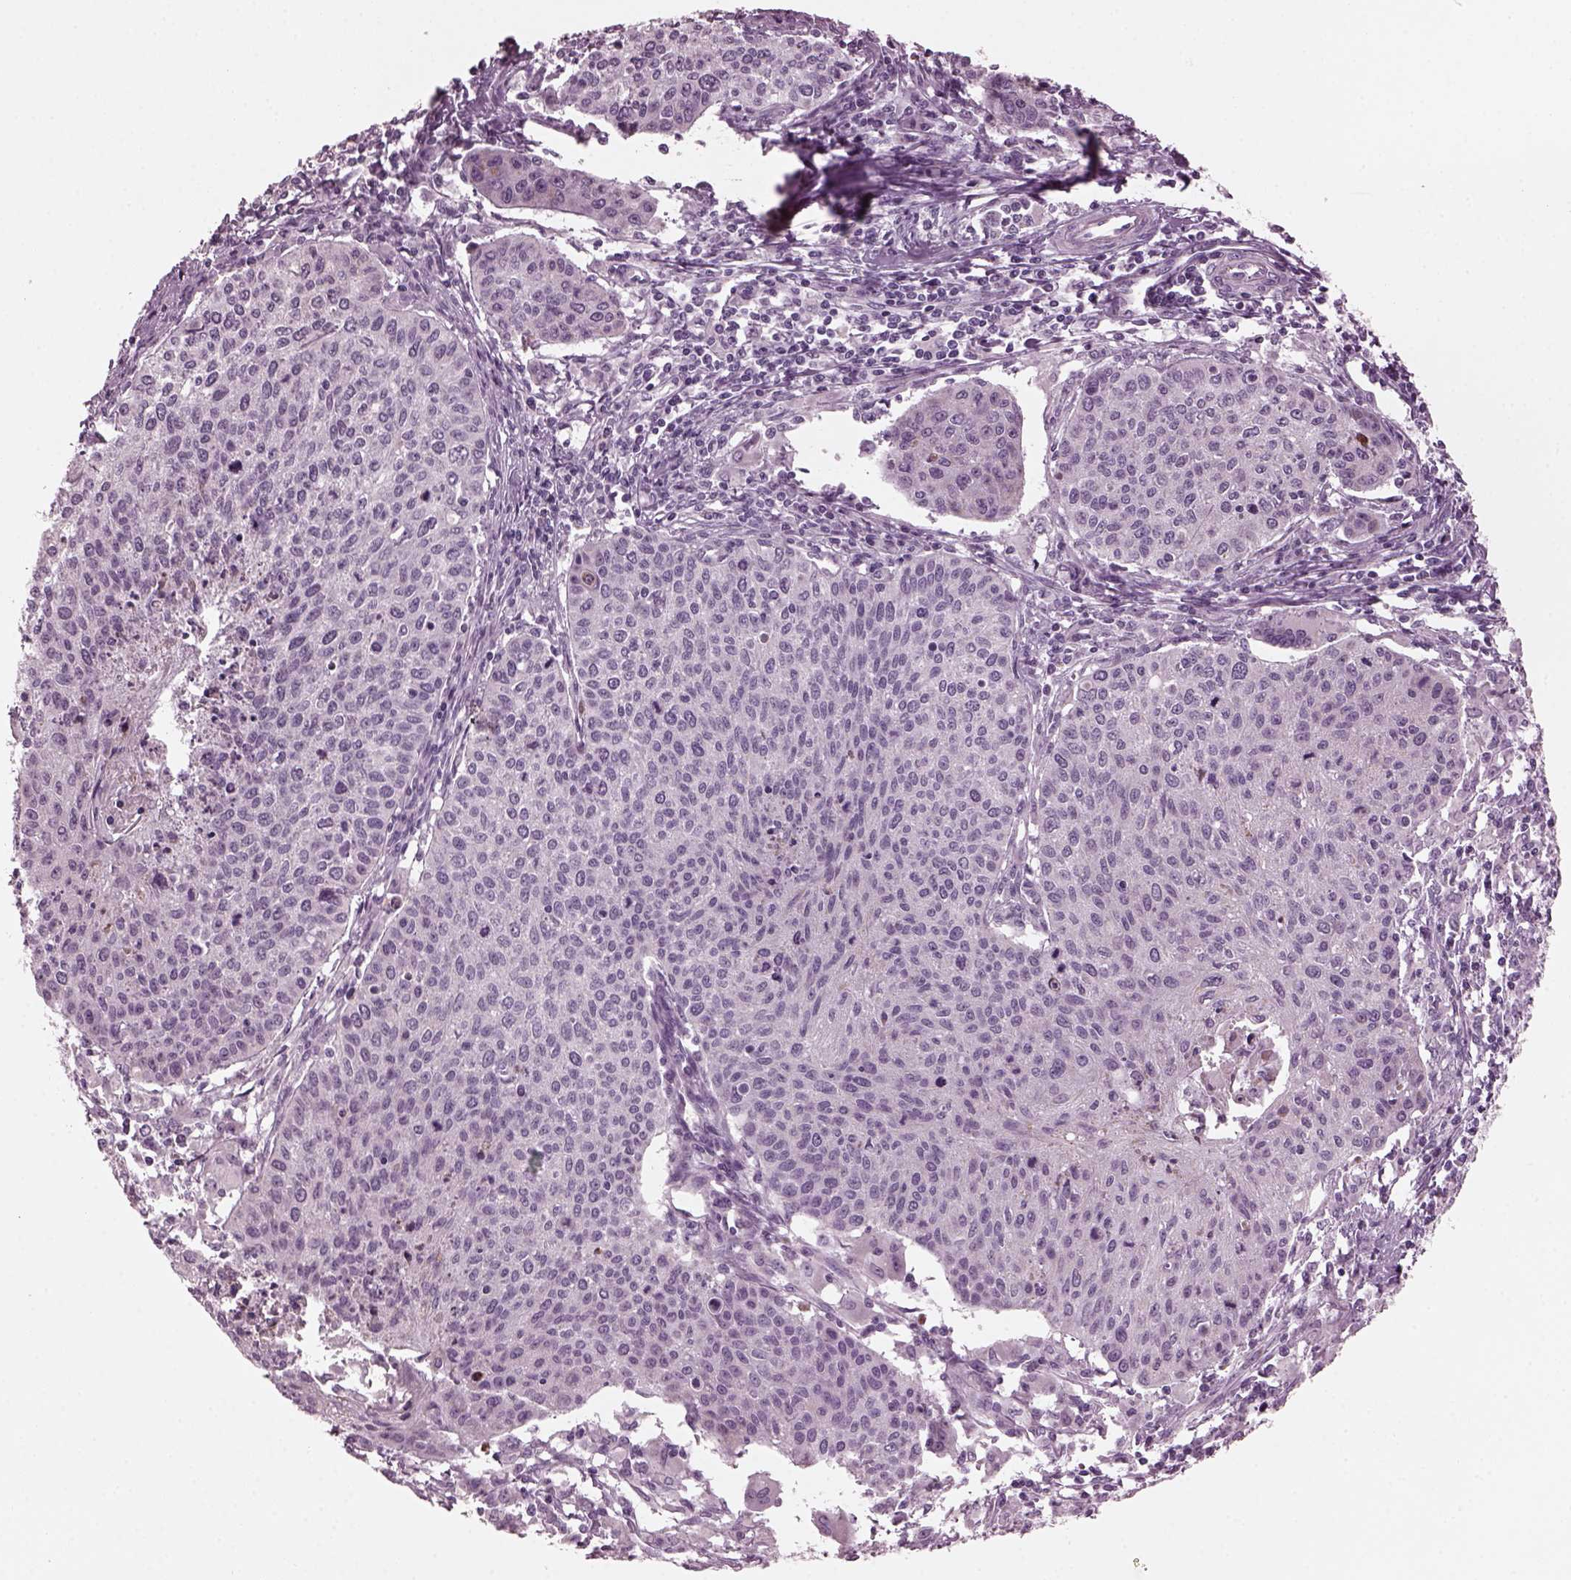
{"staining": {"intensity": "negative", "quantity": "none", "location": "none"}, "tissue": "cervical cancer", "cell_type": "Tumor cells", "image_type": "cancer", "snomed": [{"axis": "morphology", "description": "Squamous cell carcinoma, NOS"}, {"axis": "topography", "description": "Cervix"}], "caption": "This photomicrograph is of cervical cancer (squamous cell carcinoma) stained with IHC to label a protein in brown with the nuclei are counter-stained blue. There is no staining in tumor cells. Brightfield microscopy of immunohistochemistry (IHC) stained with DAB (3,3'-diaminobenzidine) (brown) and hematoxylin (blue), captured at high magnification.", "gene": "RIMS2", "patient": {"sex": "female", "age": 38}}